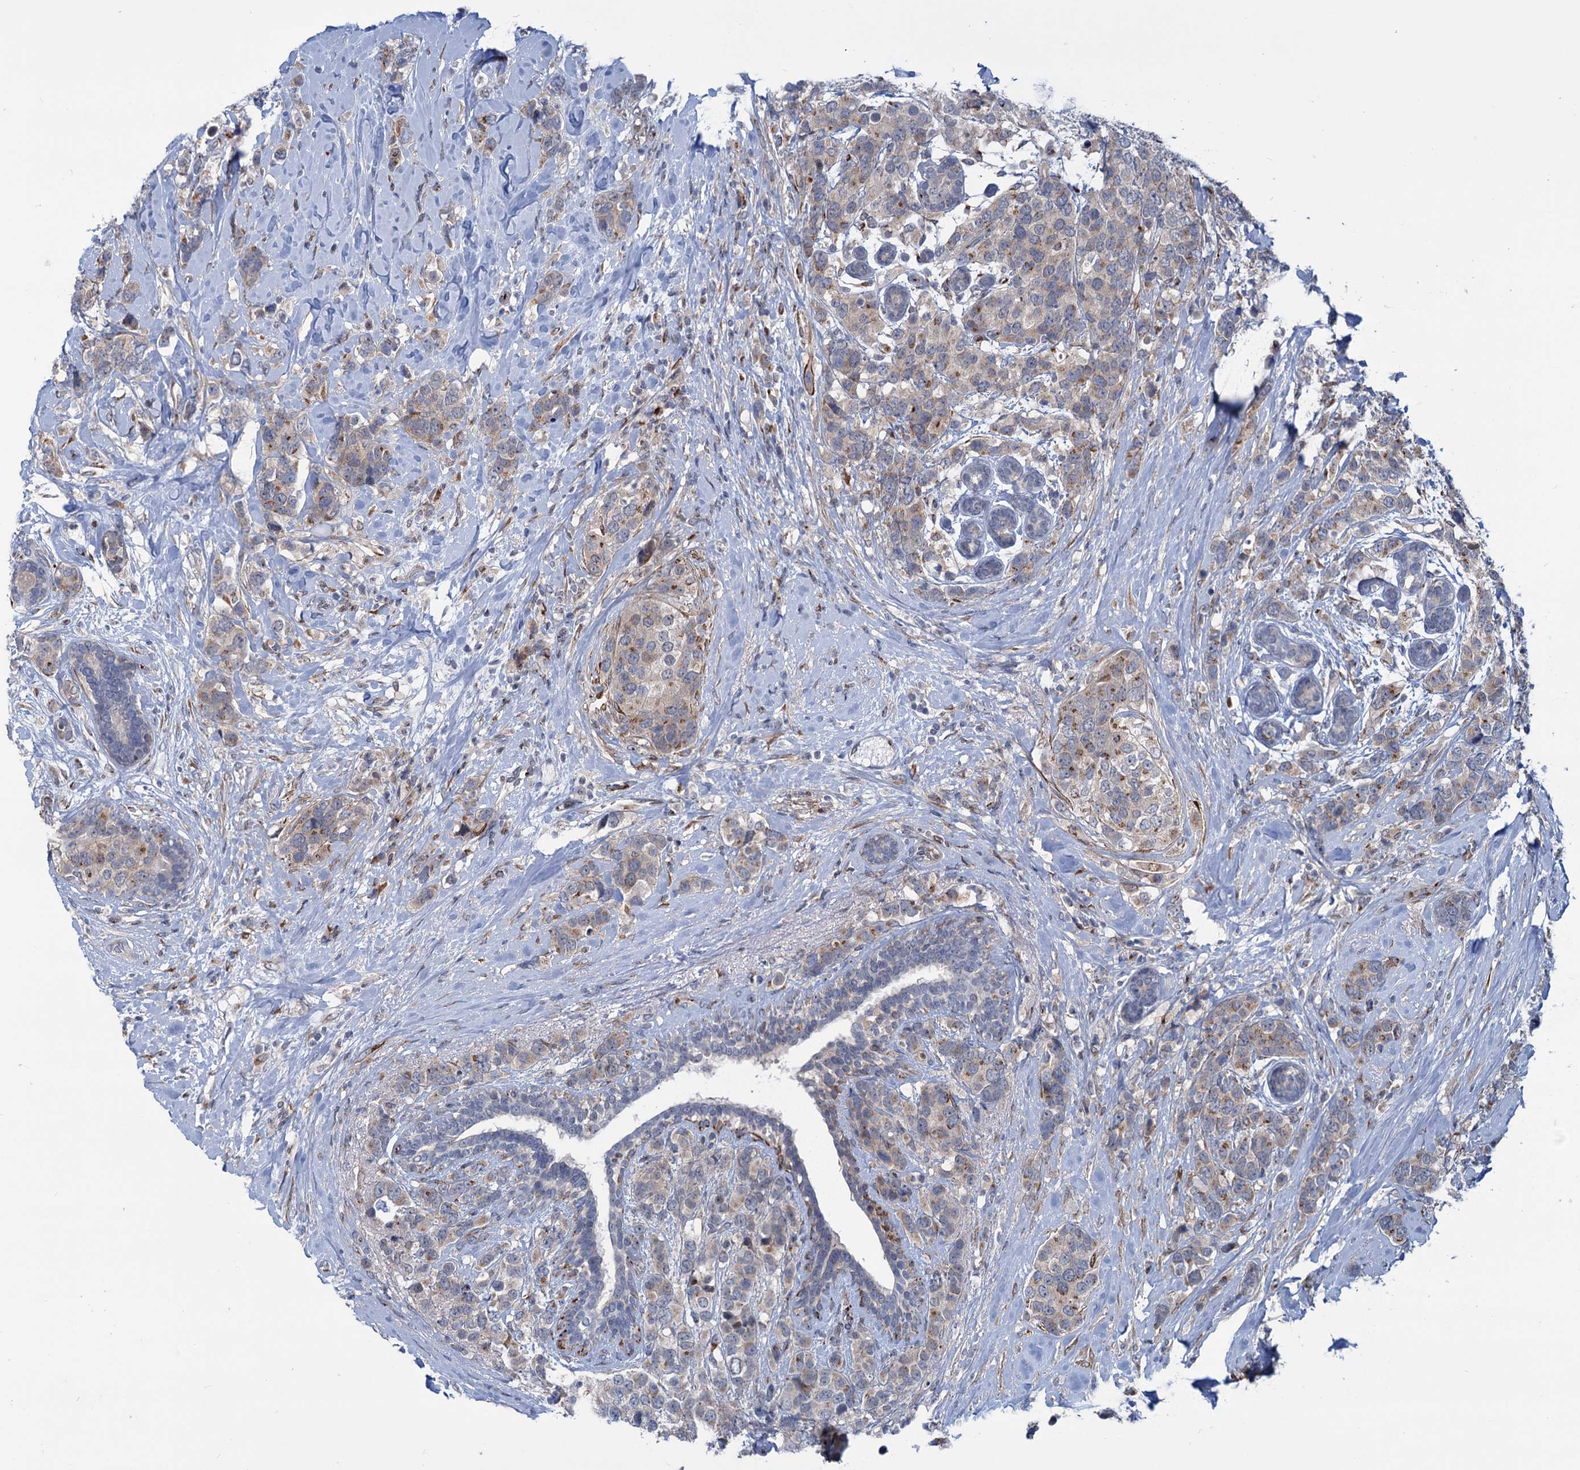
{"staining": {"intensity": "moderate", "quantity": "<25%", "location": "cytoplasmic/membranous"}, "tissue": "breast cancer", "cell_type": "Tumor cells", "image_type": "cancer", "snomed": [{"axis": "morphology", "description": "Lobular carcinoma"}, {"axis": "topography", "description": "Breast"}], "caption": "This is a histology image of IHC staining of breast lobular carcinoma, which shows moderate expression in the cytoplasmic/membranous of tumor cells.", "gene": "ELP4", "patient": {"sex": "female", "age": 59}}